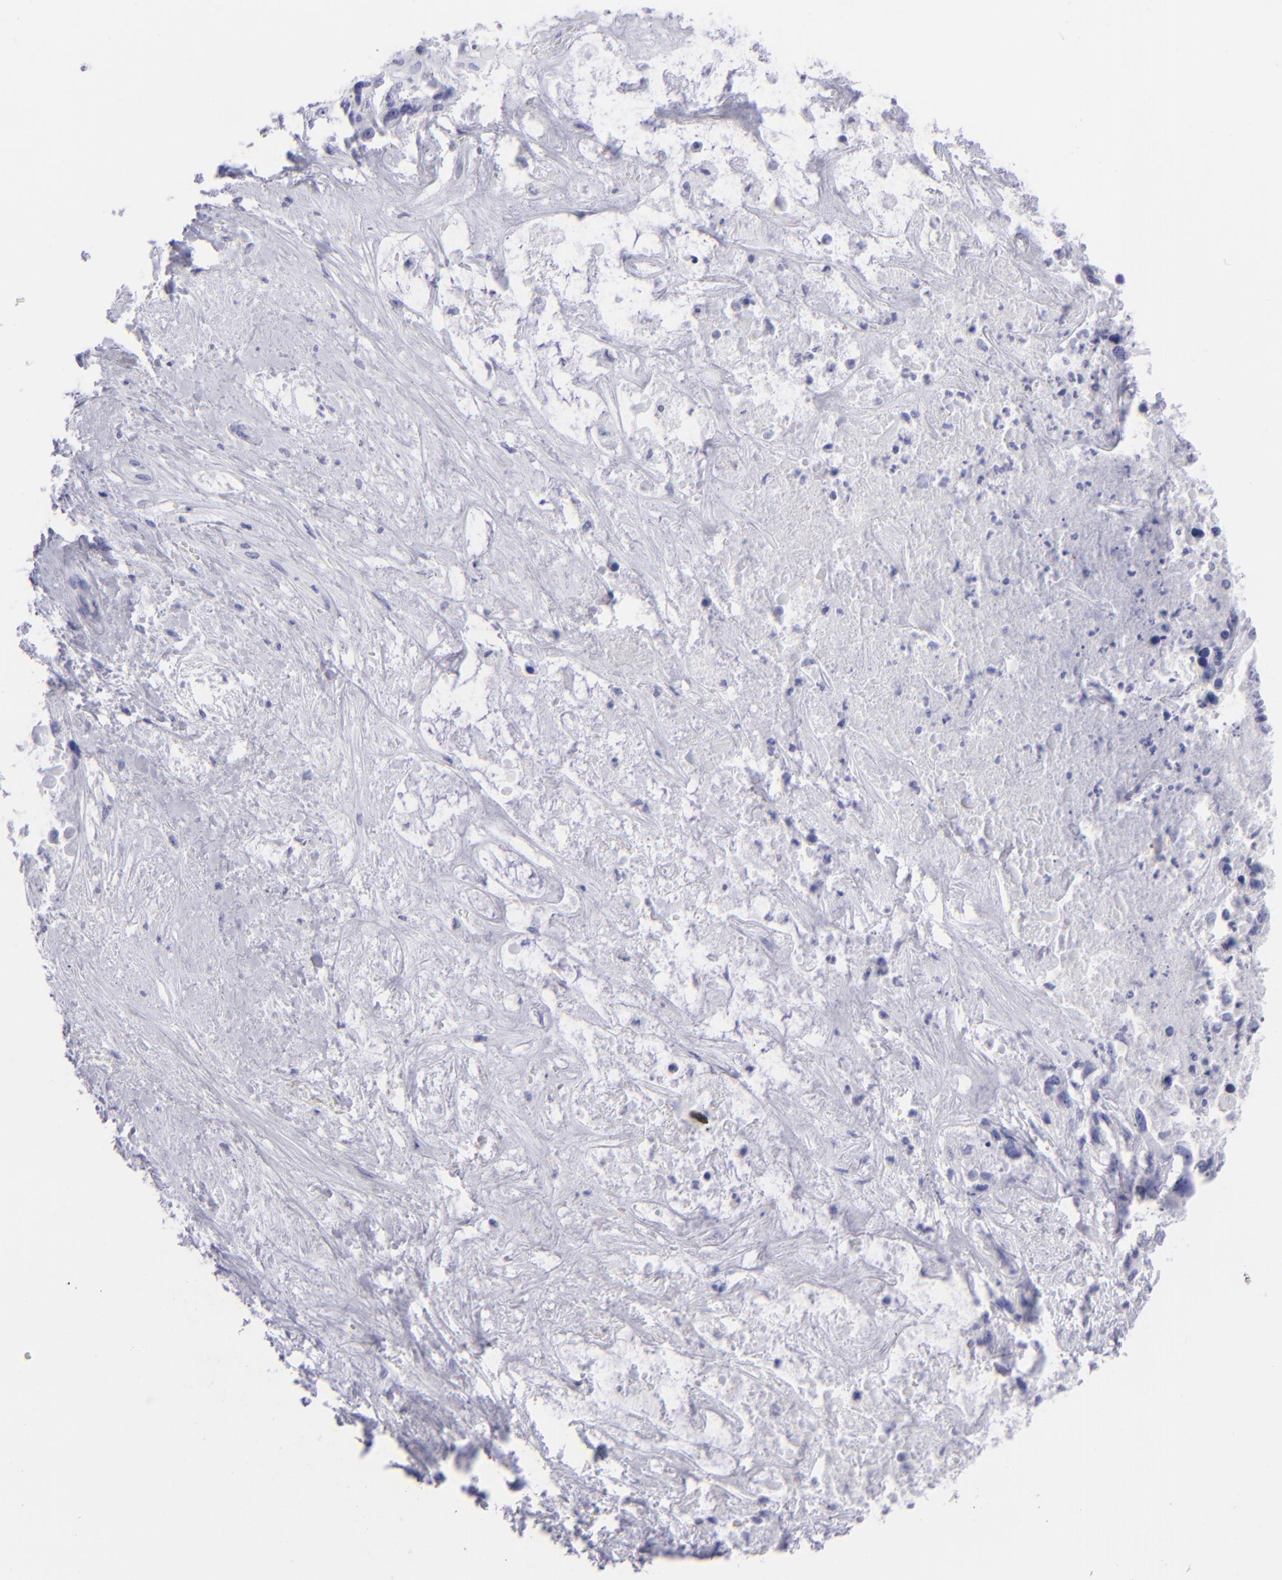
{"staining": {"intensity": "negative", "quantity": "none", "location": "none"}, "tissue": "liver cancer", "cell_type": "Tumor cells", "image_type": "cancer", "snomed": [{"axis": "morphology", "description": "Cholangiocarcinoma"}, {"axis": "topography", "description": "Liver"}], "caption": "This is a histopathology image of immunohistochemistry staining of liver cancer (cholangiocarcinoma), which shows no positivity in tumor cells.", "gene": "SLC1A3", "patient": {"sex": "female", "age": 65}}